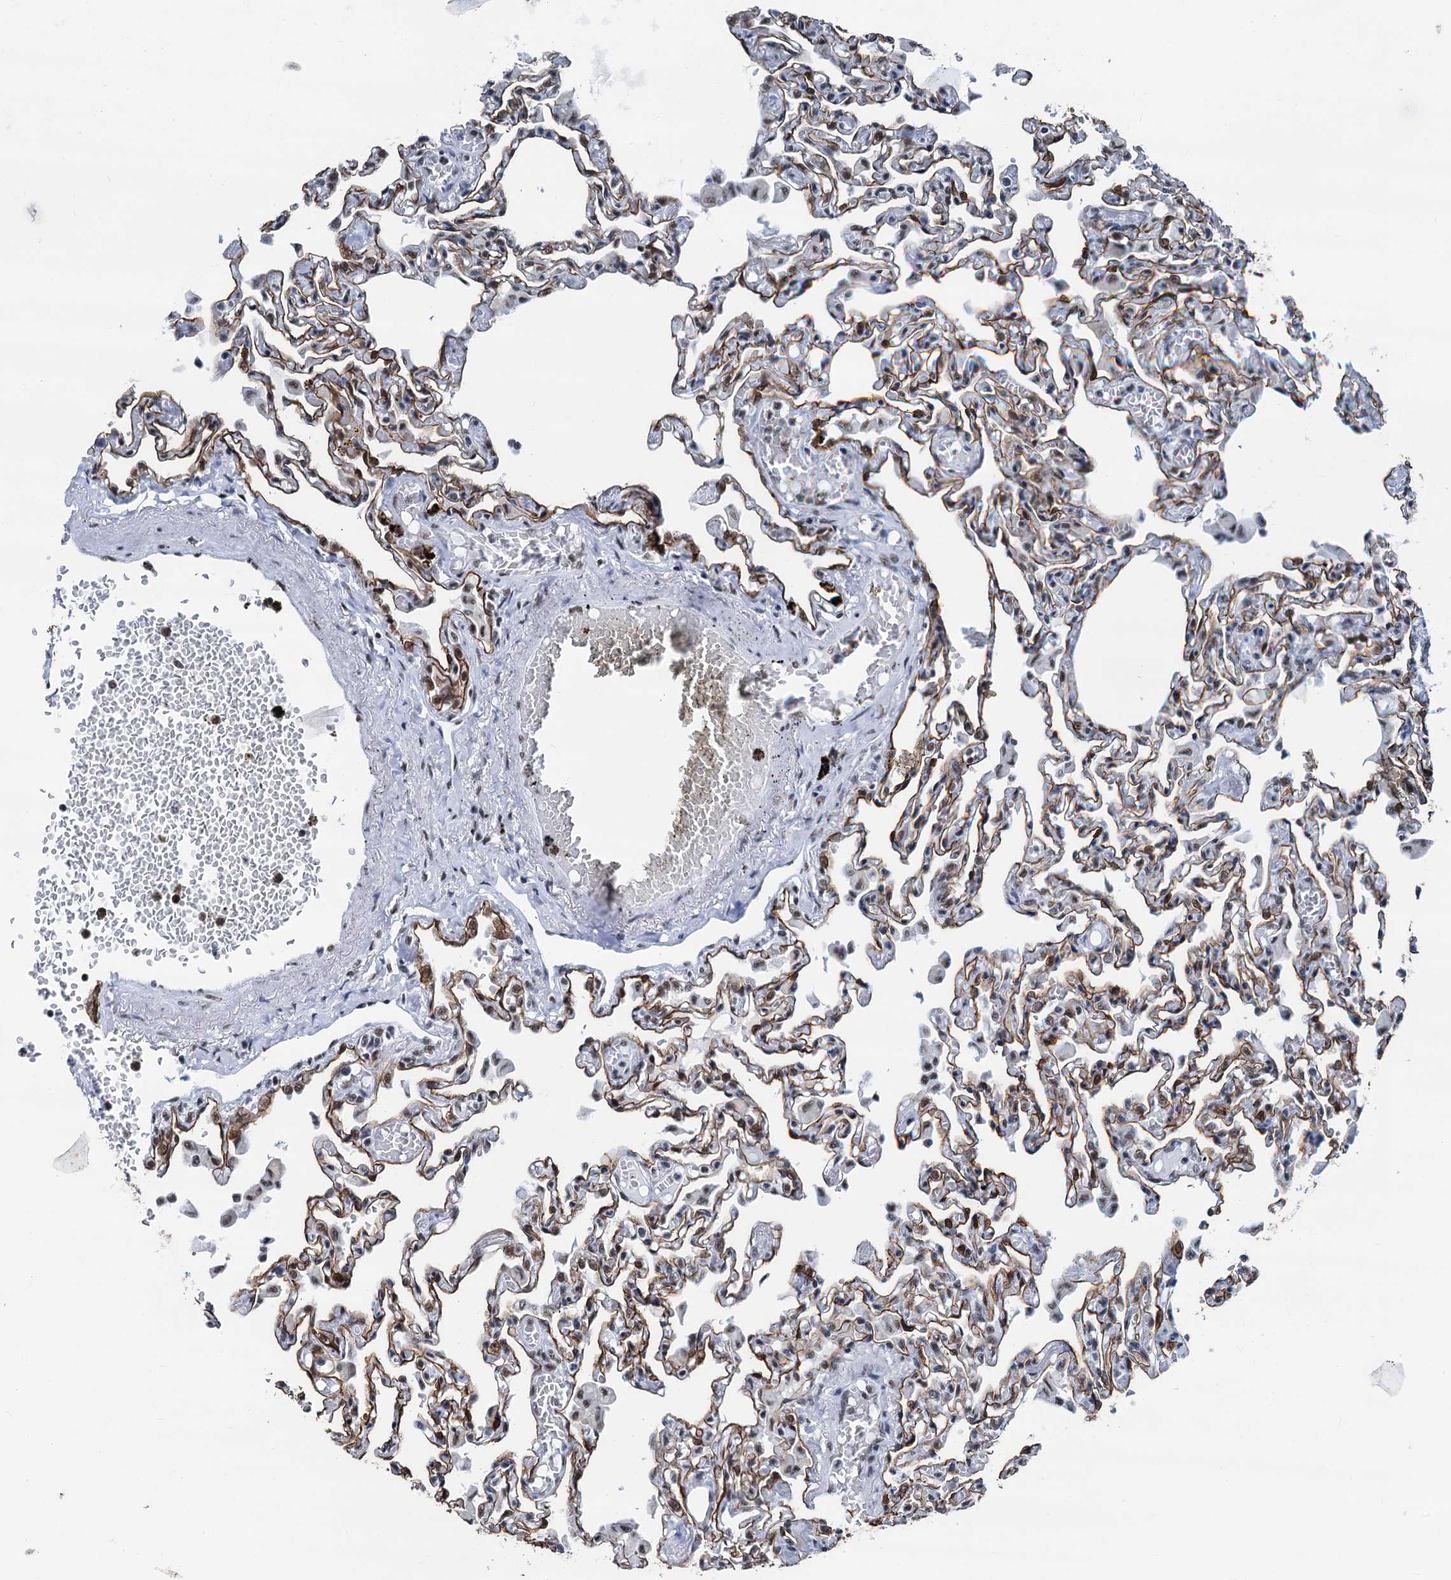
{"staining": {"intensity": "strong", "quantity": ">75%", "location": "cytoplasmic/membranous,nuclear"}, "tissue": "lung", "cell_type": "Alveolar cells", "image_type": "normal", "snomed": [{"axis": "morphology", "description": "Normal tissue, NOS"}, {"axis": "topography", "description": "Bronchus"}, {"axis": "topography", "description": "Lung"}], "caption": "Alveolar cells show strong cytoplasmic/membranous,nuclear positivity in about >75% of cells in benign lung.", "gene": "DDX23", "patient": {"sex": "female", "age": 49}}